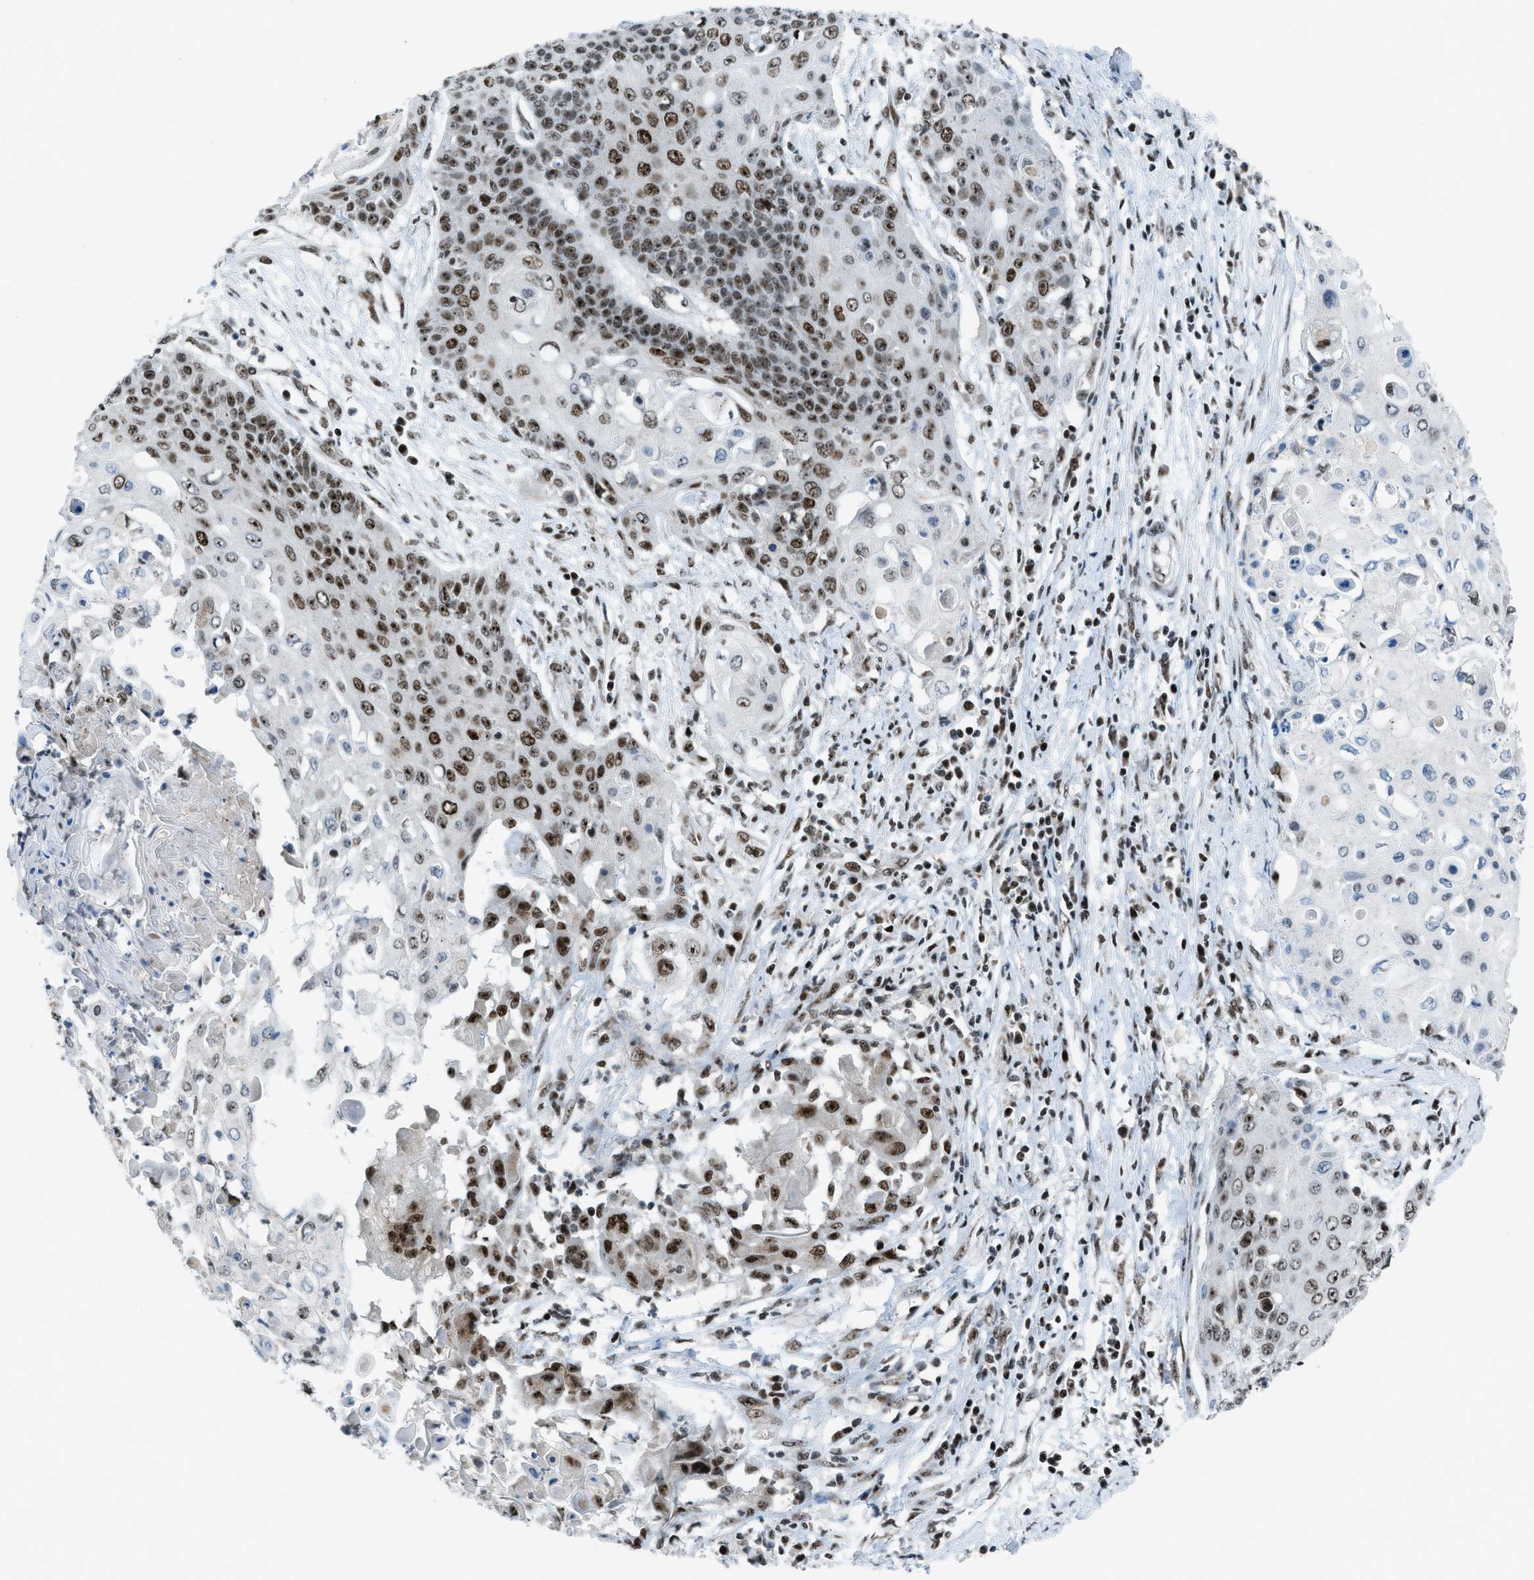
{"staining": {"intensity": "moderate", "quantity": "25%-75%", "location": "nuclear"}, "tissue": "cervical cancer", "cell_type": "Tumor cells", "image_type": "cancer", "snomed": [{"axis": "morphology", "description": "Squamous cell carcinoma, NOS"}, {"axis": "topography", "description": "Cervix"}], "caption": "A micrograph showing moderate nuclear positivity in about 25%-75% of tumor cells in cervical squamous cell carcinoma, as visualized by brown immunohistochemical staining.", "gene": "RAD51B", "patient": {"sex": "female", "age": 39}}